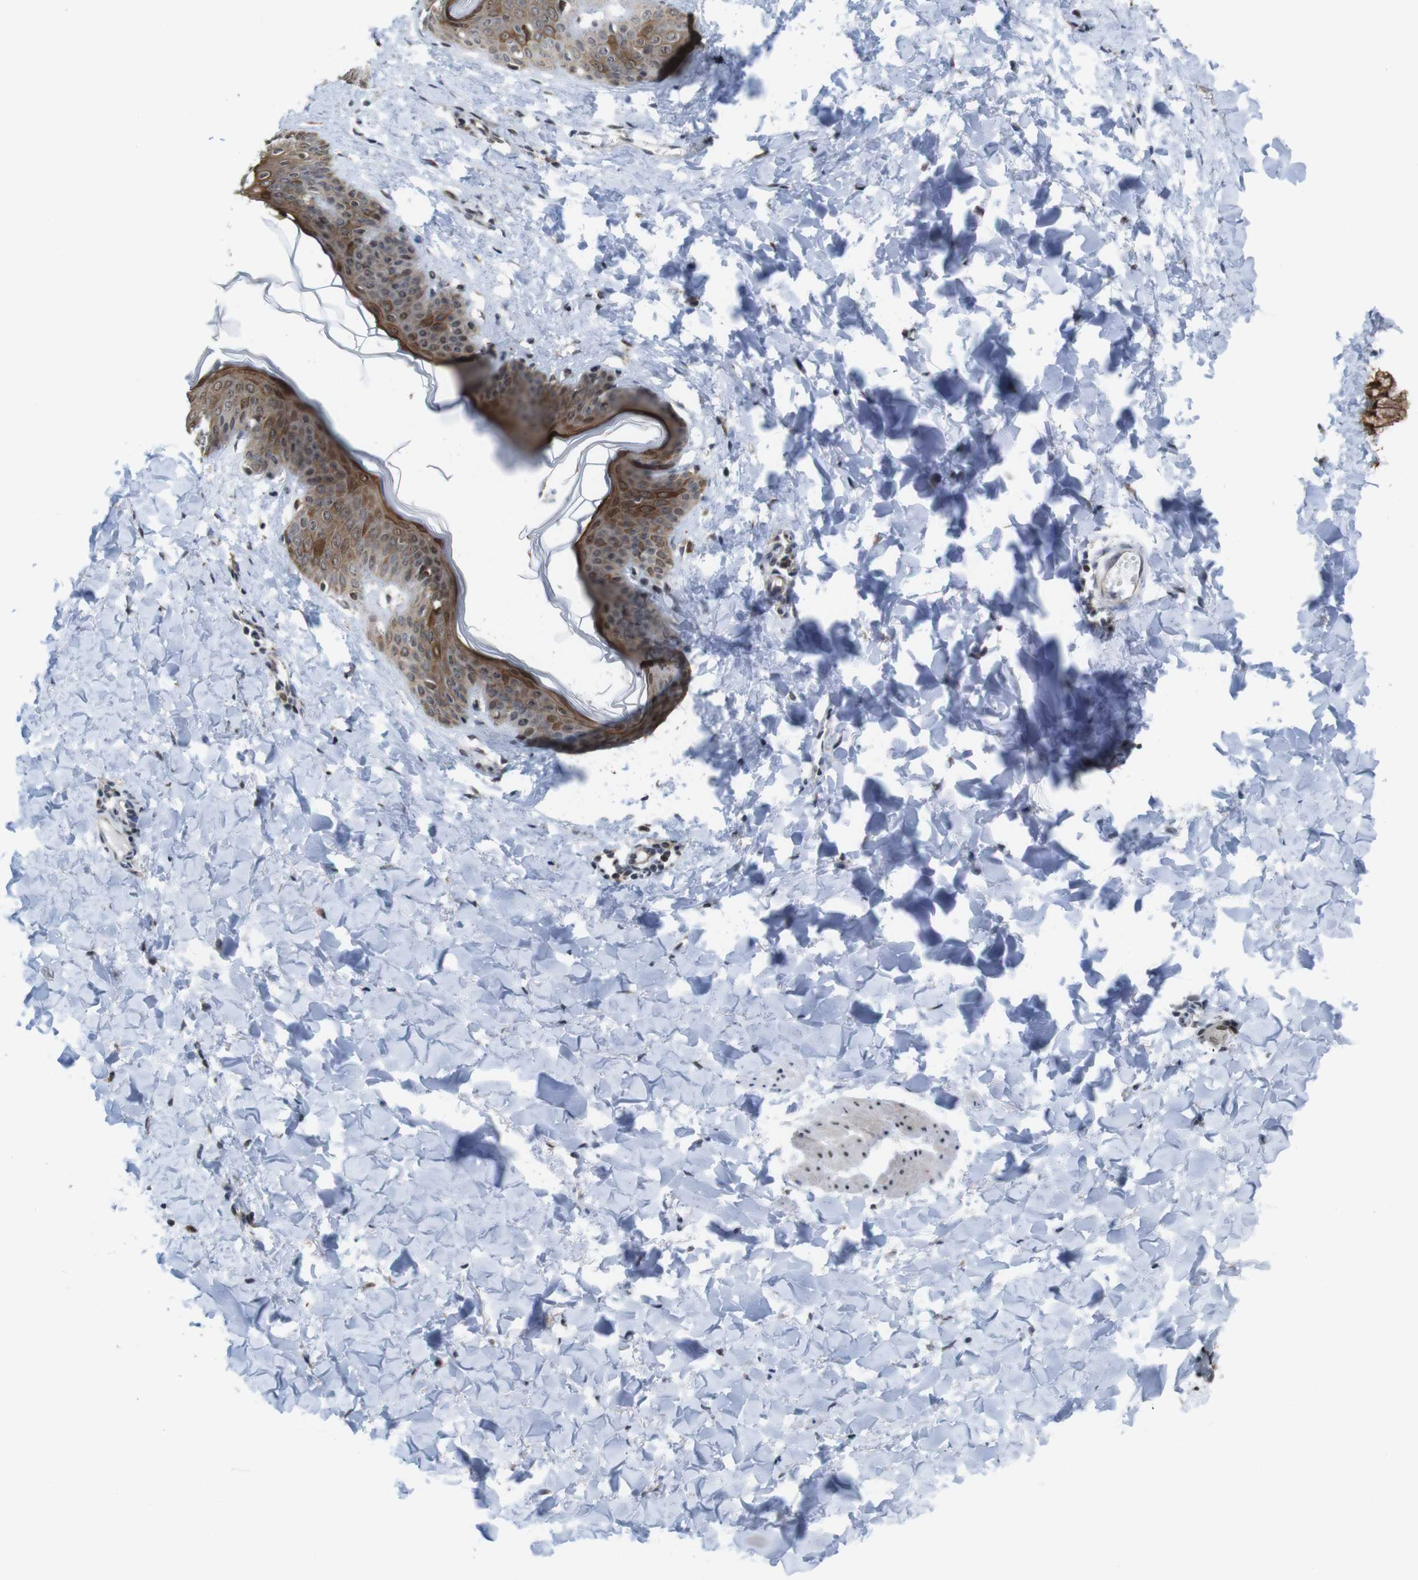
{"staining": {"intensity": "moderate", "quantity": ">75%", "location": "cytoplasmic/membranous"}, "tissue": "skin", "cell_type": "Fibroblasts", "image_type": "normal", "snomed": [{"axis": "morphology", "description": "Normal tissue, NOS"}, {"axis": "topography", "description": "Skin"}], "caption": "DAB immunohistochemical staining of normal human skin demonstrates moderate cytoplasmic/membranous protein positivity in about >75% of fibroblasts. The staining was performed using DAB (3,3'-diaminobenzidine) to visualize the protein expression in brown, while the nuclei were stained in blue with hematoxylin (Magnification: 20x).", "gene": "PNMA8A", "patient": {"sex": "female", "age": 17}}